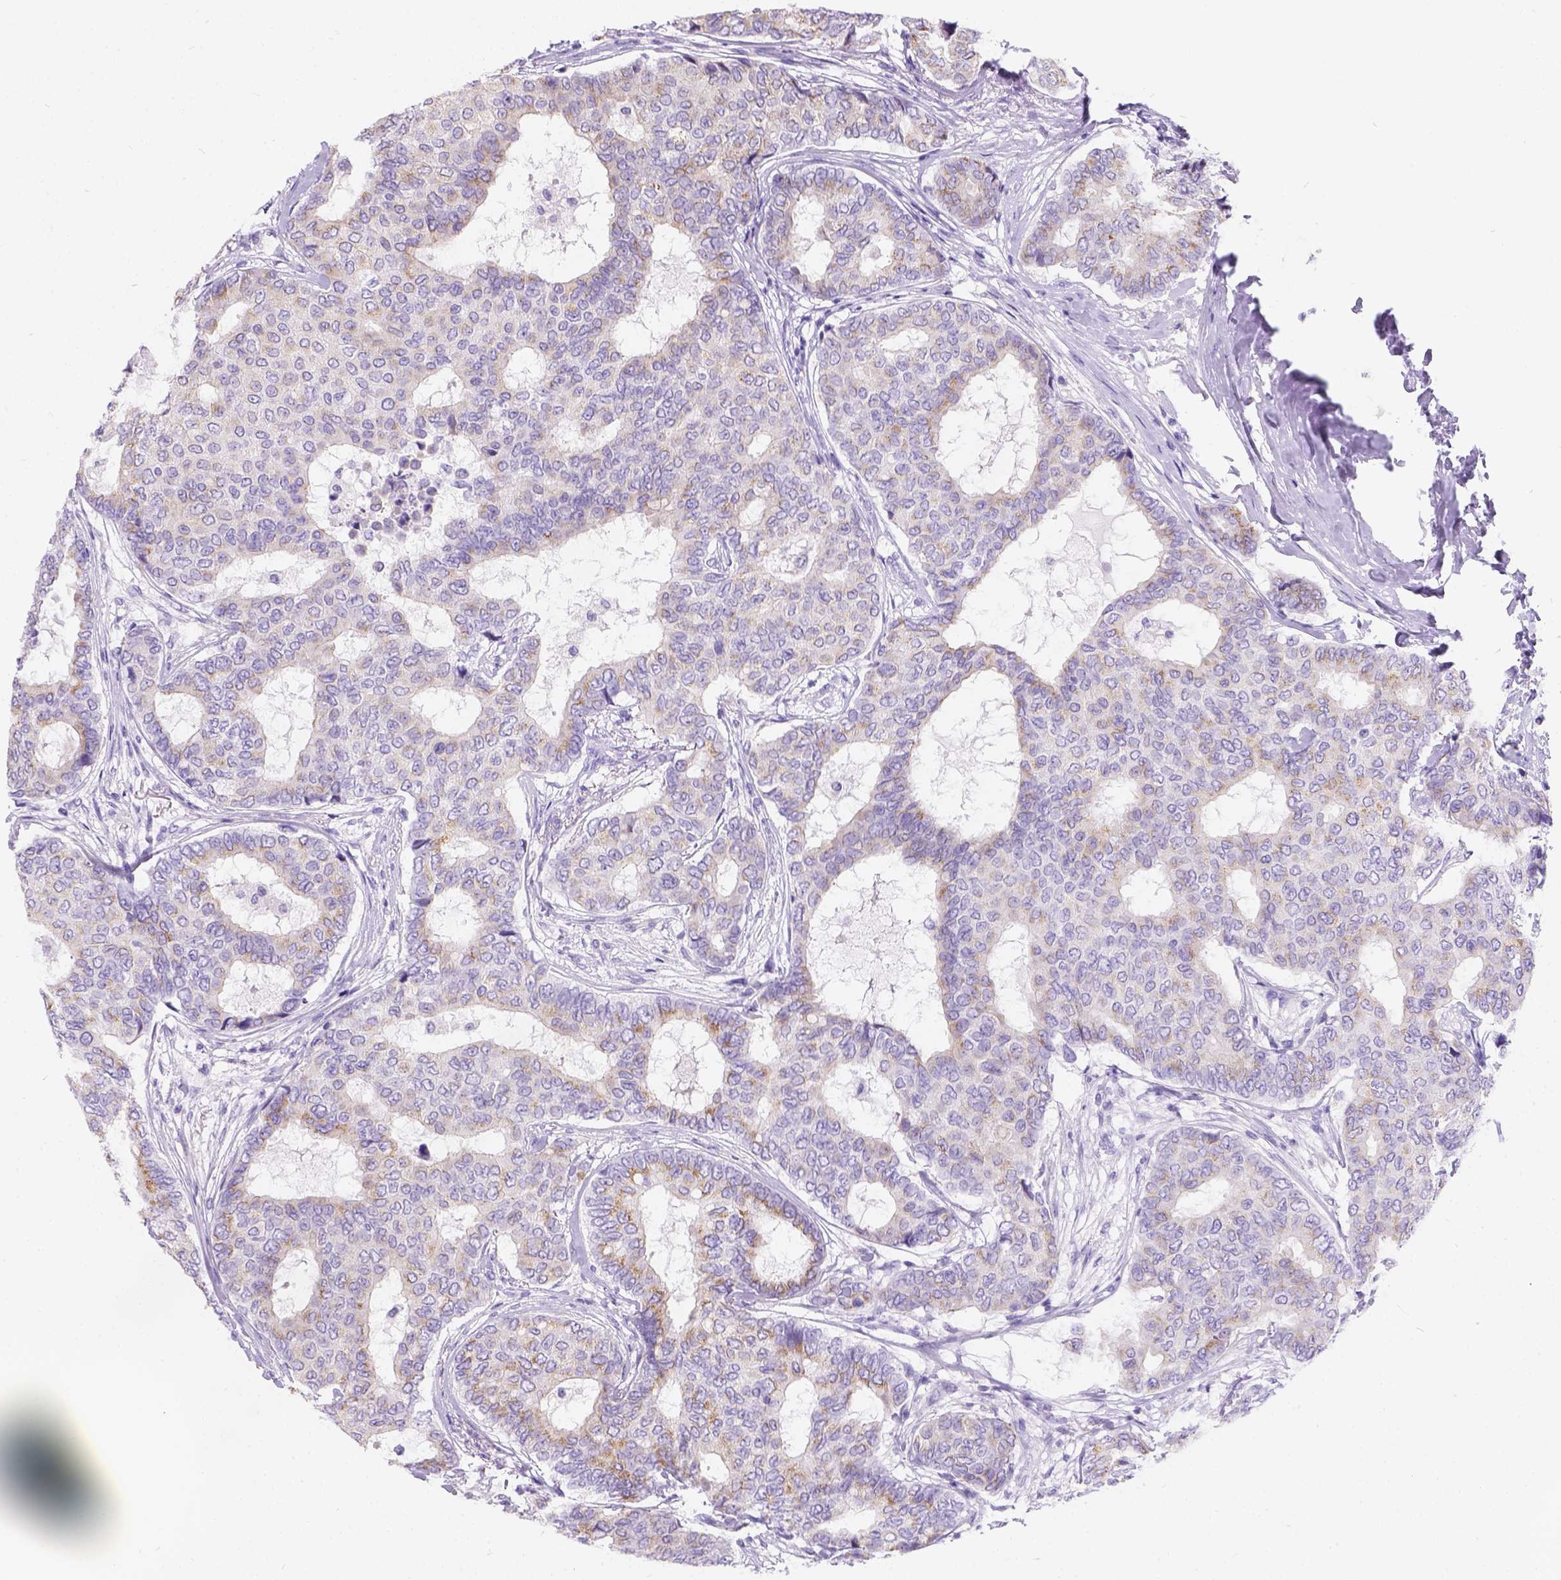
{"staining": {"intensity": "moderate", "quantity": ">75%", "location": "cytoplasmic/membranous"}, "tissue": "breast cancer", "cell_type": "Tumor cells", "image_type": "cancer", "snomed": [{"axis": "morphology", "description": "Duct carcinoma"}, {"axis": "topography", "description": "Breast"}], "caption": "Brown immunohistochemical staining in human breast cancer shows moderate cytoplasmic/membranous staining in about >75% of tumor cells.", "gene": "PHF7", "patient": {"sex": "female", "age": 75}}